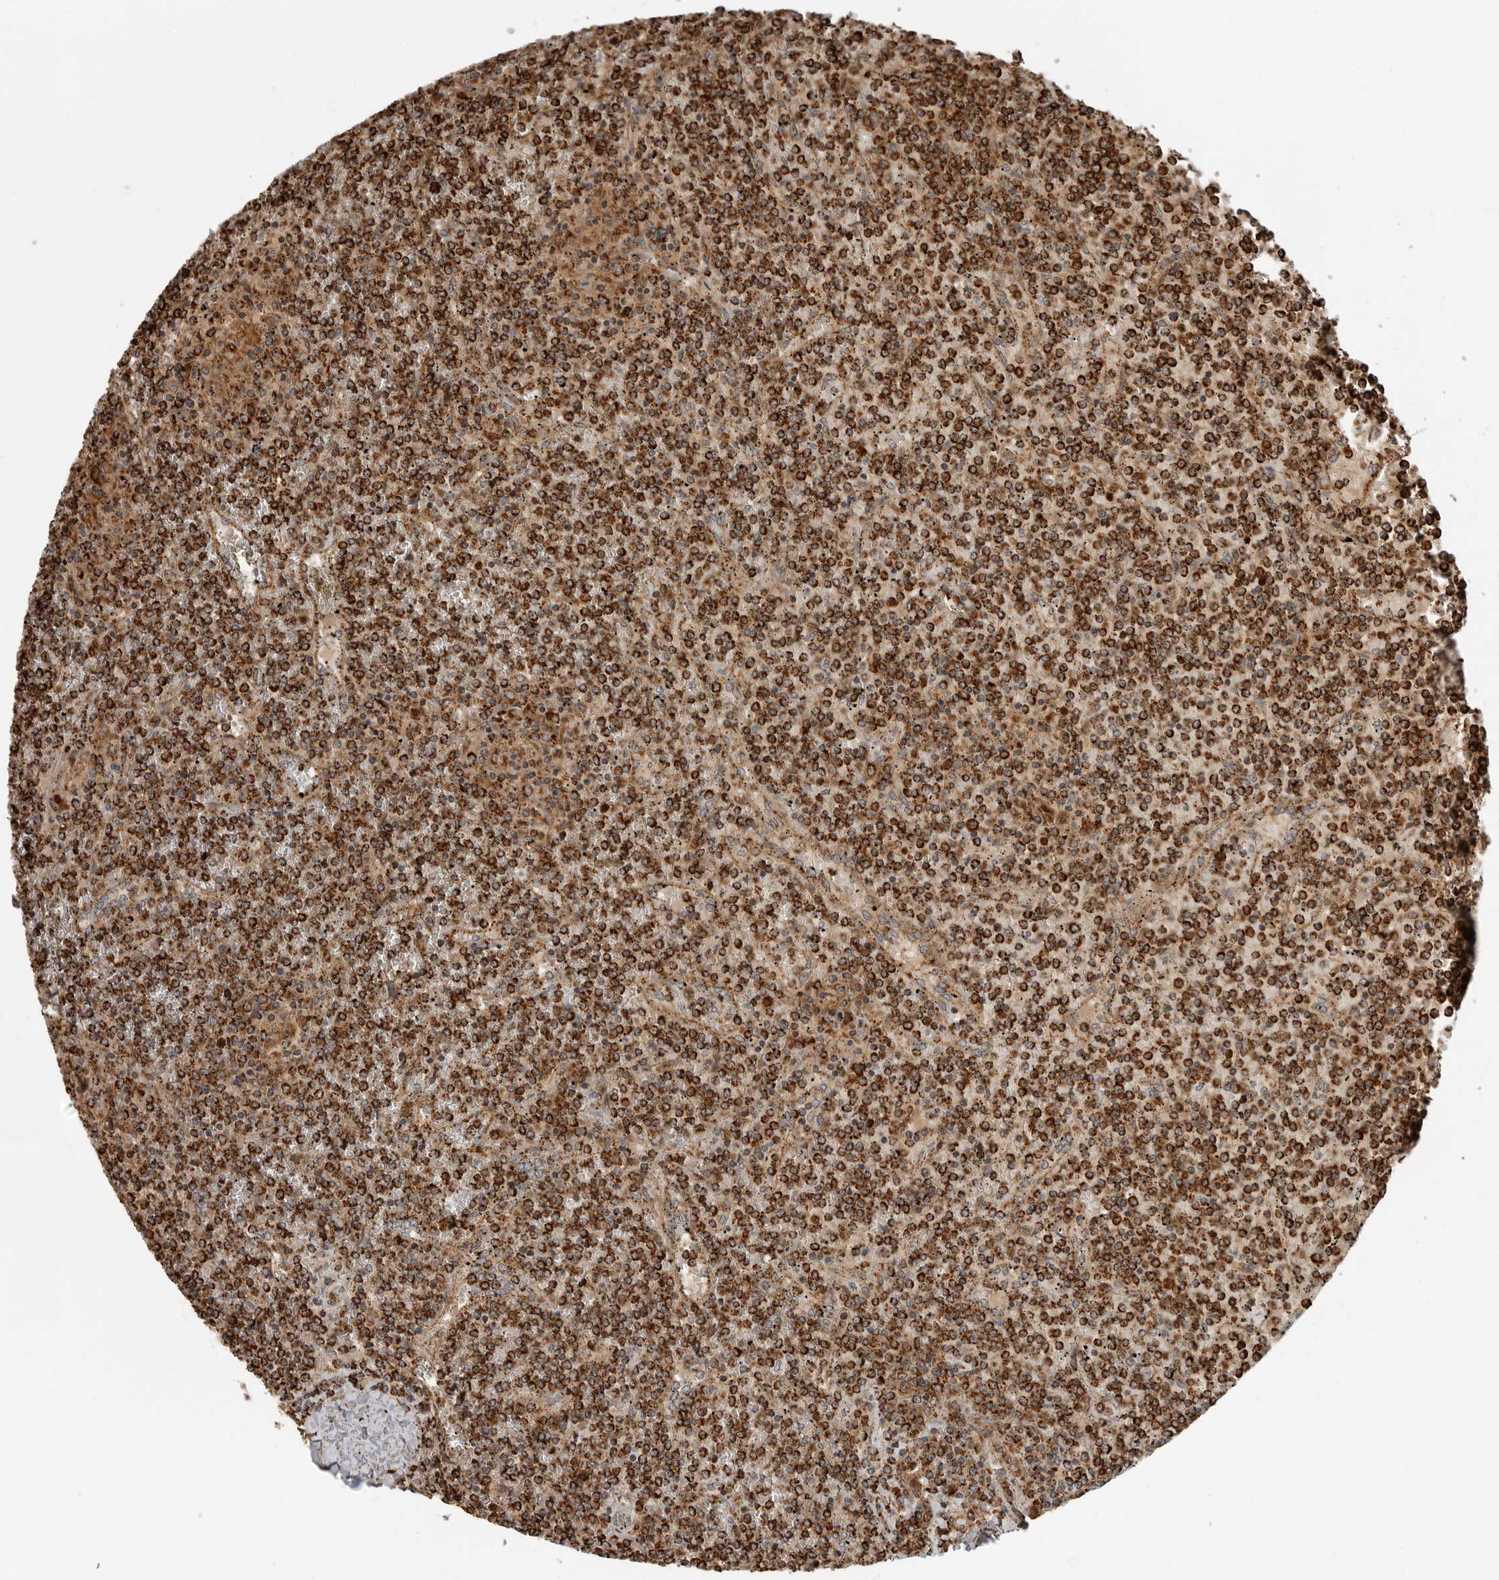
{"staining": {"intensity": "strong", "quantity": ">75%", "location": "cytoplasmic/membranous"}, "tissue": "lymphoma", "cell_type": "Tumor cells", "image_type": "cancer", "snomed": [{"axis": "morphology", "description": "Malignant lymphoma, non-Hodgkin's type, Low grade"}, {"axis": "topography", "description": "Spleen"}], "caption": "High-power microscopy captured an IHC photomicrograph of lymphoma, revealing strong cytoplasmic/membranous positivity in approximately >75% of tumor cells.", "gene": "BMP2K", "patient": {"sex": "female", "age": 19}}